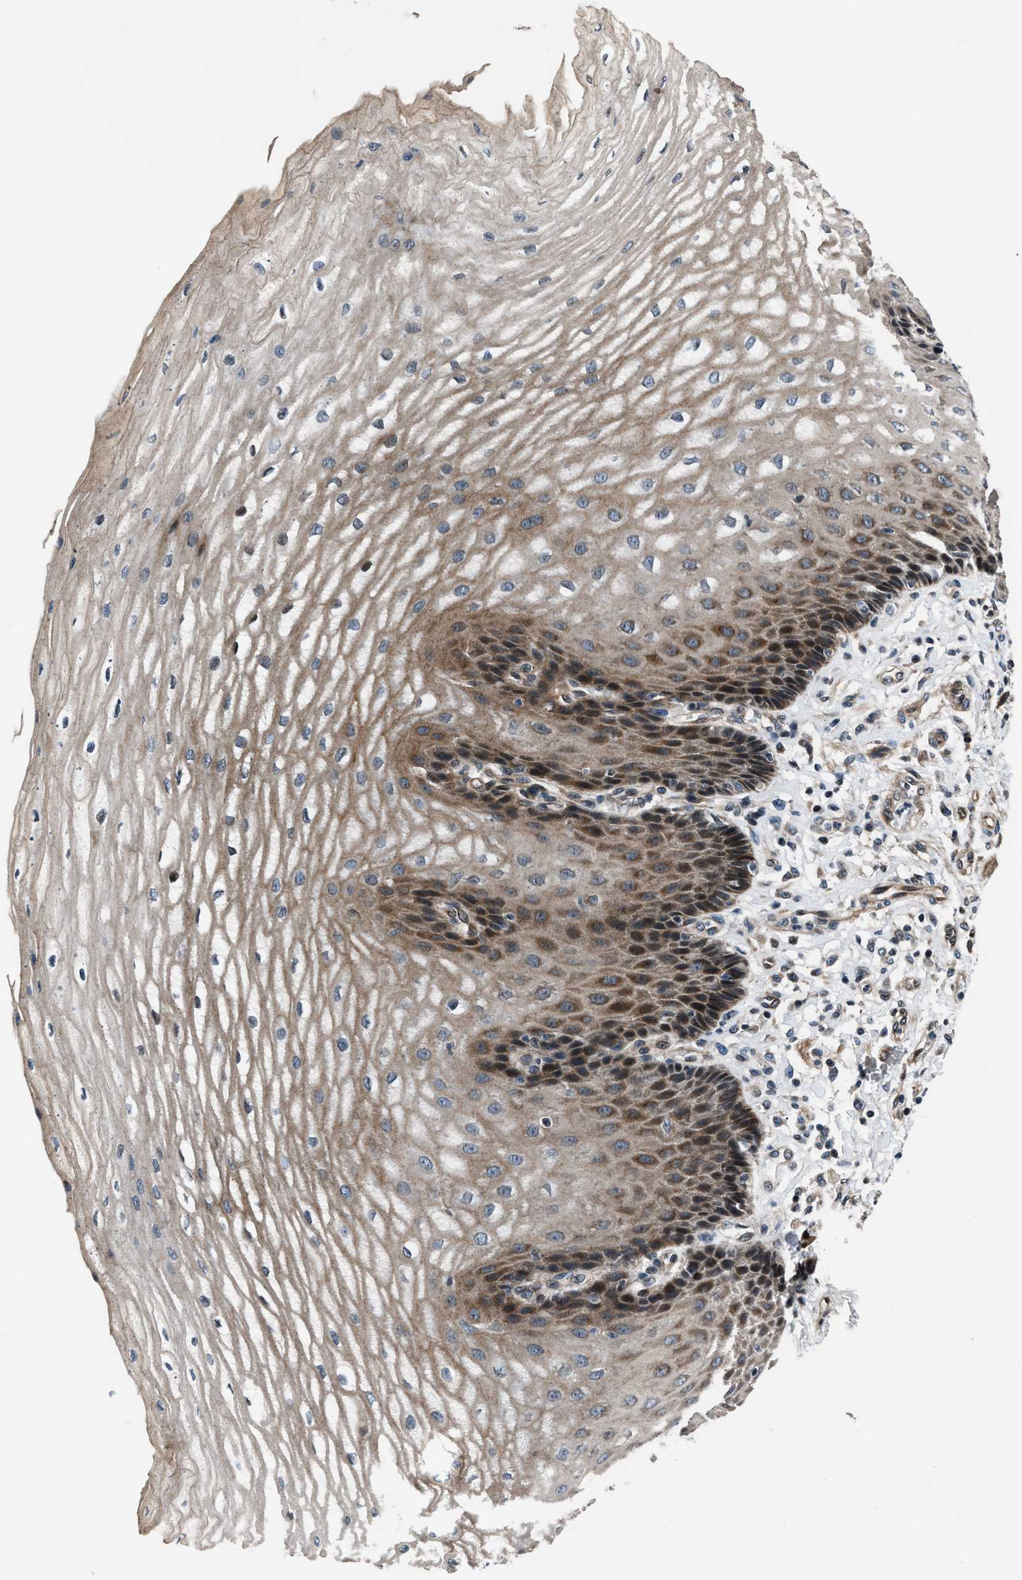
{"staining": {"intensity": "moderate", "quantity": ">75%", "location": "cytoplasmic/membranous"}, "tissue": "esophagus", "cell_type": "Squamous epithelial cells", "image_type": "normal", "snomed": [{"axis": "morphology", "description": "Normal tissue, NOS"}, {"axis": "topography", "description": "Esophagus"}], "caption": "Immunohistochemical staining of normal human esophagus shows medium levels of moderate cytoplasmic/membranous expression in about >75% of squamous epithelial cells.", "gene": "DYNC2I1", "patient": {"sex": "male", "age": 54}}